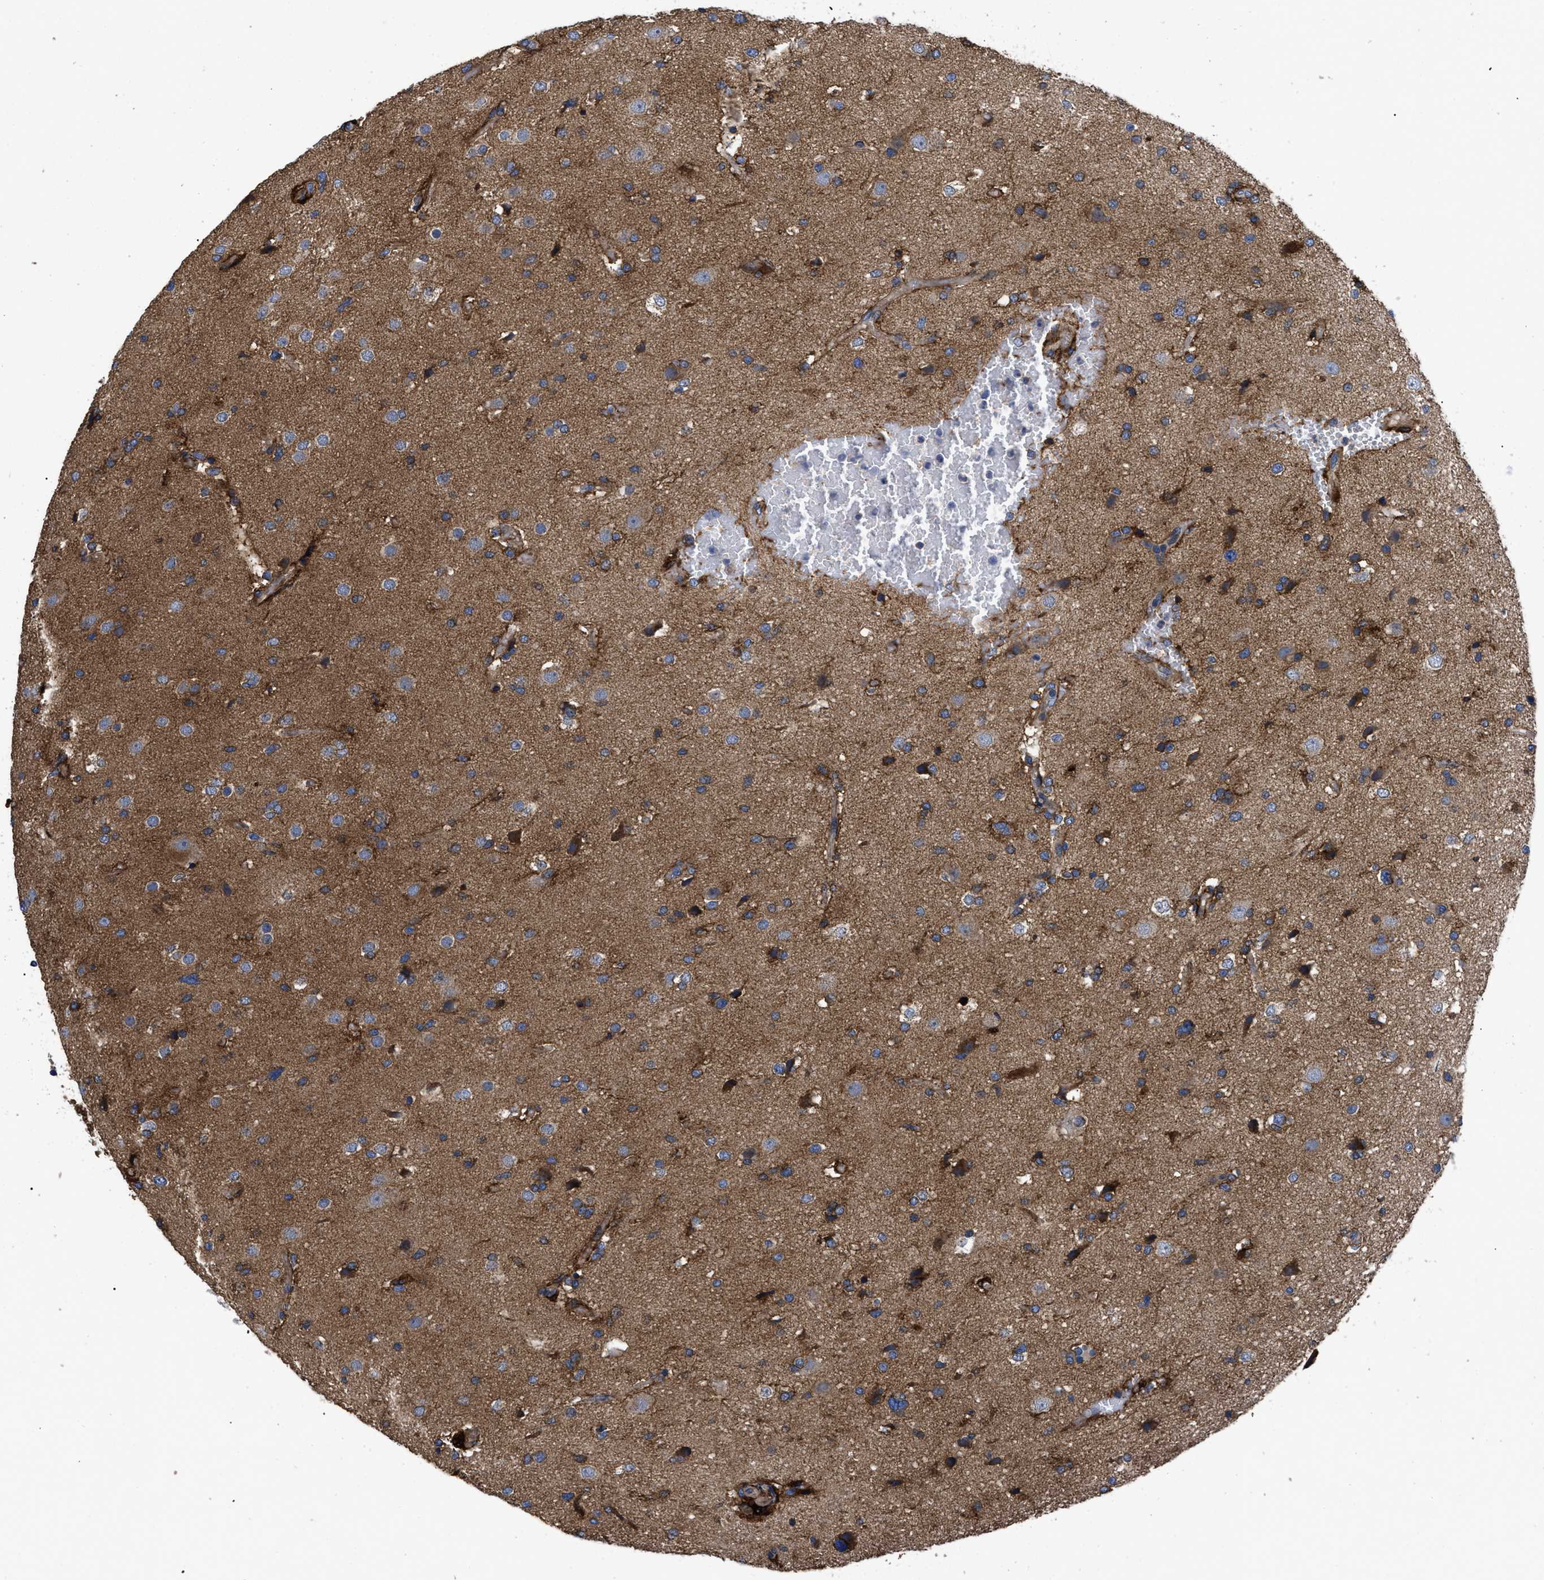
{"staining": {"intensity": "moderate", "quantity": "25%-75%", "location": "cytoplasmic/membranous"}, "tissue": "glioma", "cell_type": "Tumor cells", "image_type": "cancer", "snomed": [{"axis": "morphology", "description": "Glioma, malignant, High grade"}, {"axis": "topography", "description": "Brain"}], "caption": "Glioma stained with DAB IHC displays medium levels of moderate cytoplasmic/membranous expression in about 25%-75% of tumor cells. (DAB (3,3'-diaminobenzidine) = brown stain, brightfield microscopy at high magnification).", "gene": "NT5E", "patient": {"sex": "male", "age": 33}}